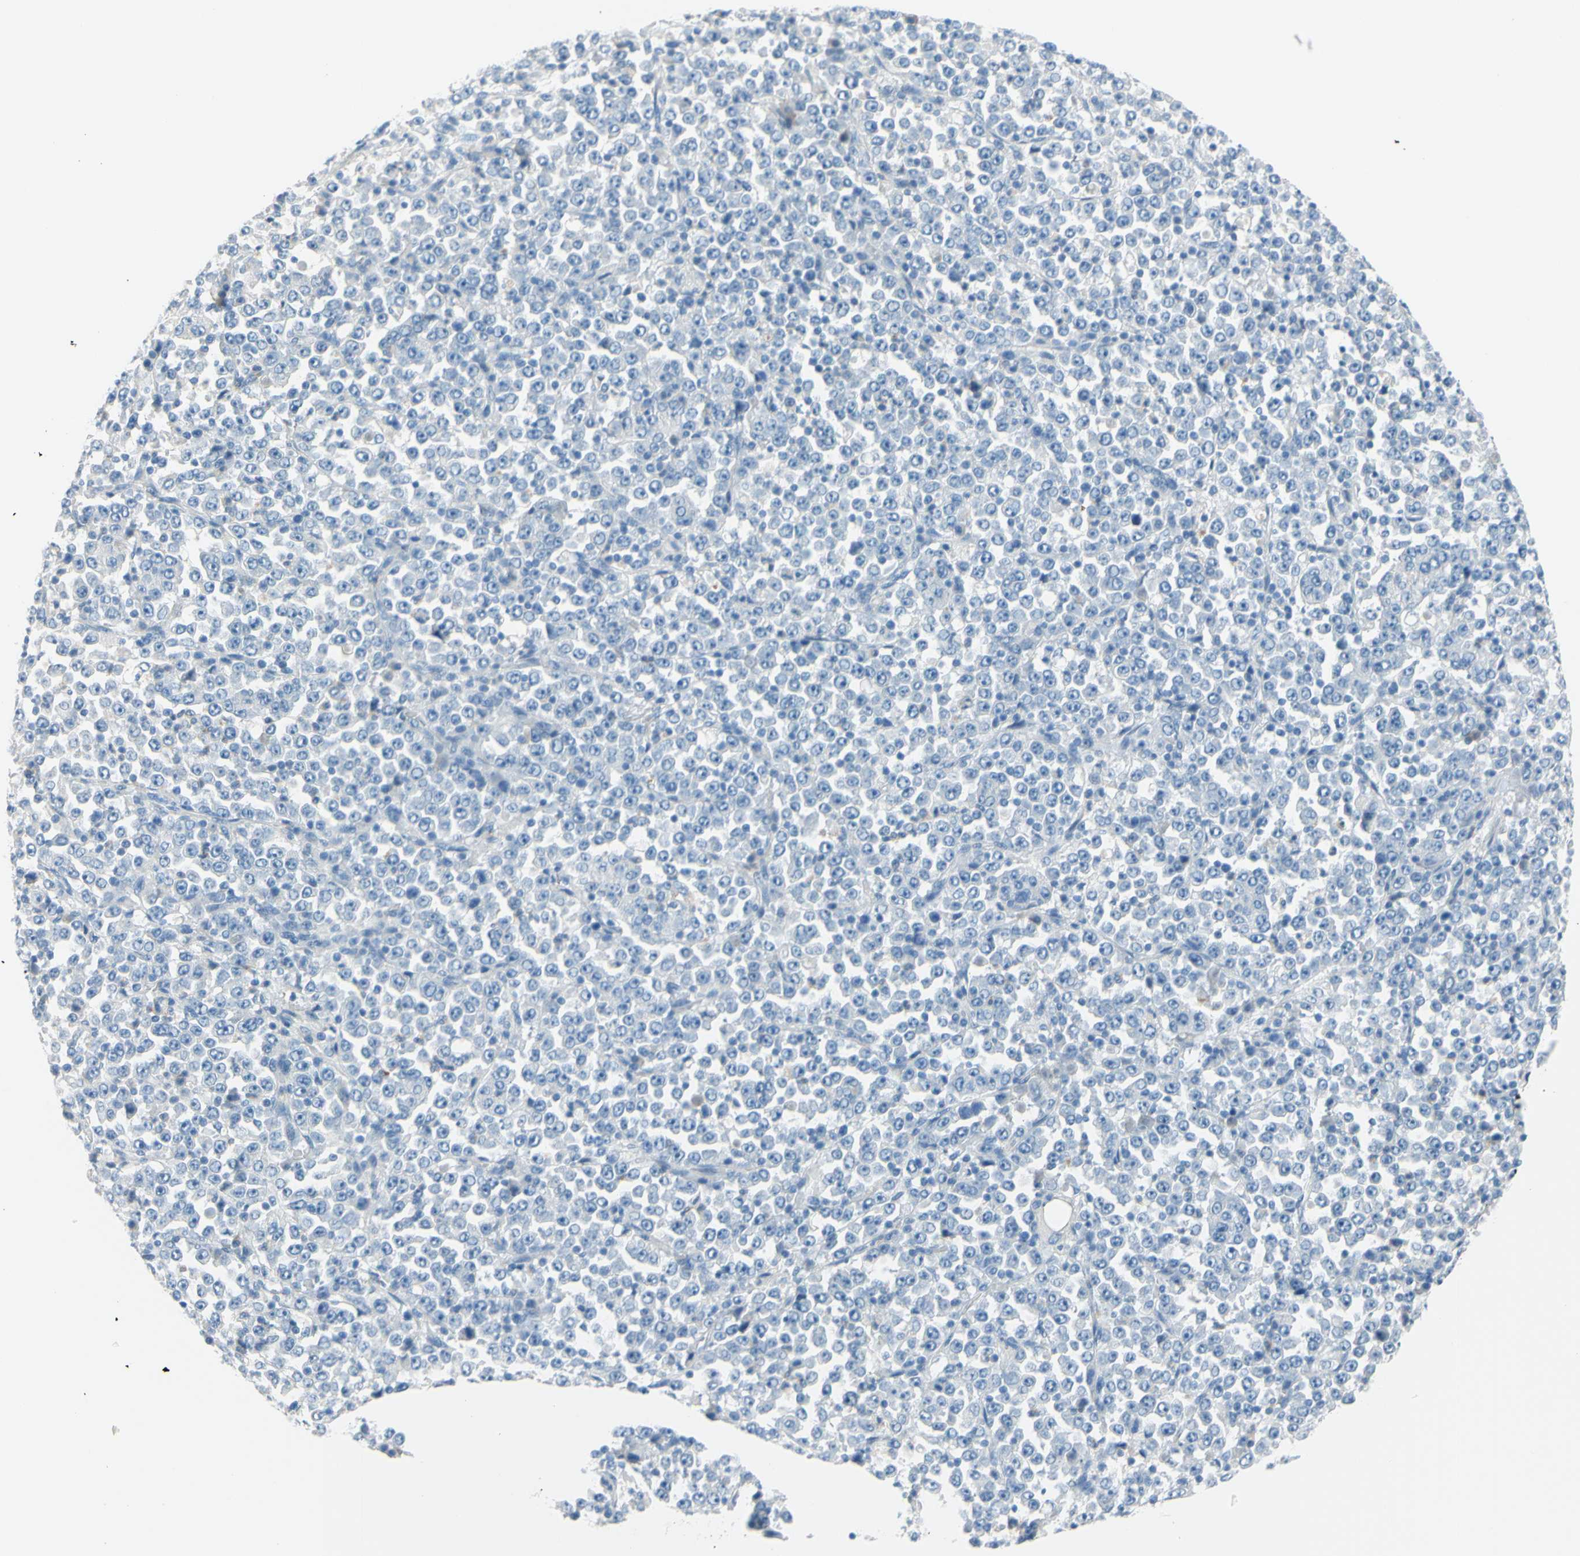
{"staining": {"intensity": "negative", "quantity": "none", "location": "none"}, "tissue": "stomach cancer", "cell_type": "Tumor cells", "image_type": "cancer", "snomed": [{"axis": "morphology", "description": "Normal tissue, NOS"}, {"axis": "morphology", "description": "Adenocarcinoma, NOS"}, {"axis": "topography", "description": "Stomach, upper"}, {"axis": "topography", "description": "Stomach"}], "caption": "IHC image of neoplastic tissue: human adenocarcinoma (stomach) stained with DAB exhibits no significant protein expression in tumor cells.", "gene": "DCT", "patient": {"sex": "male", "age": 59}}